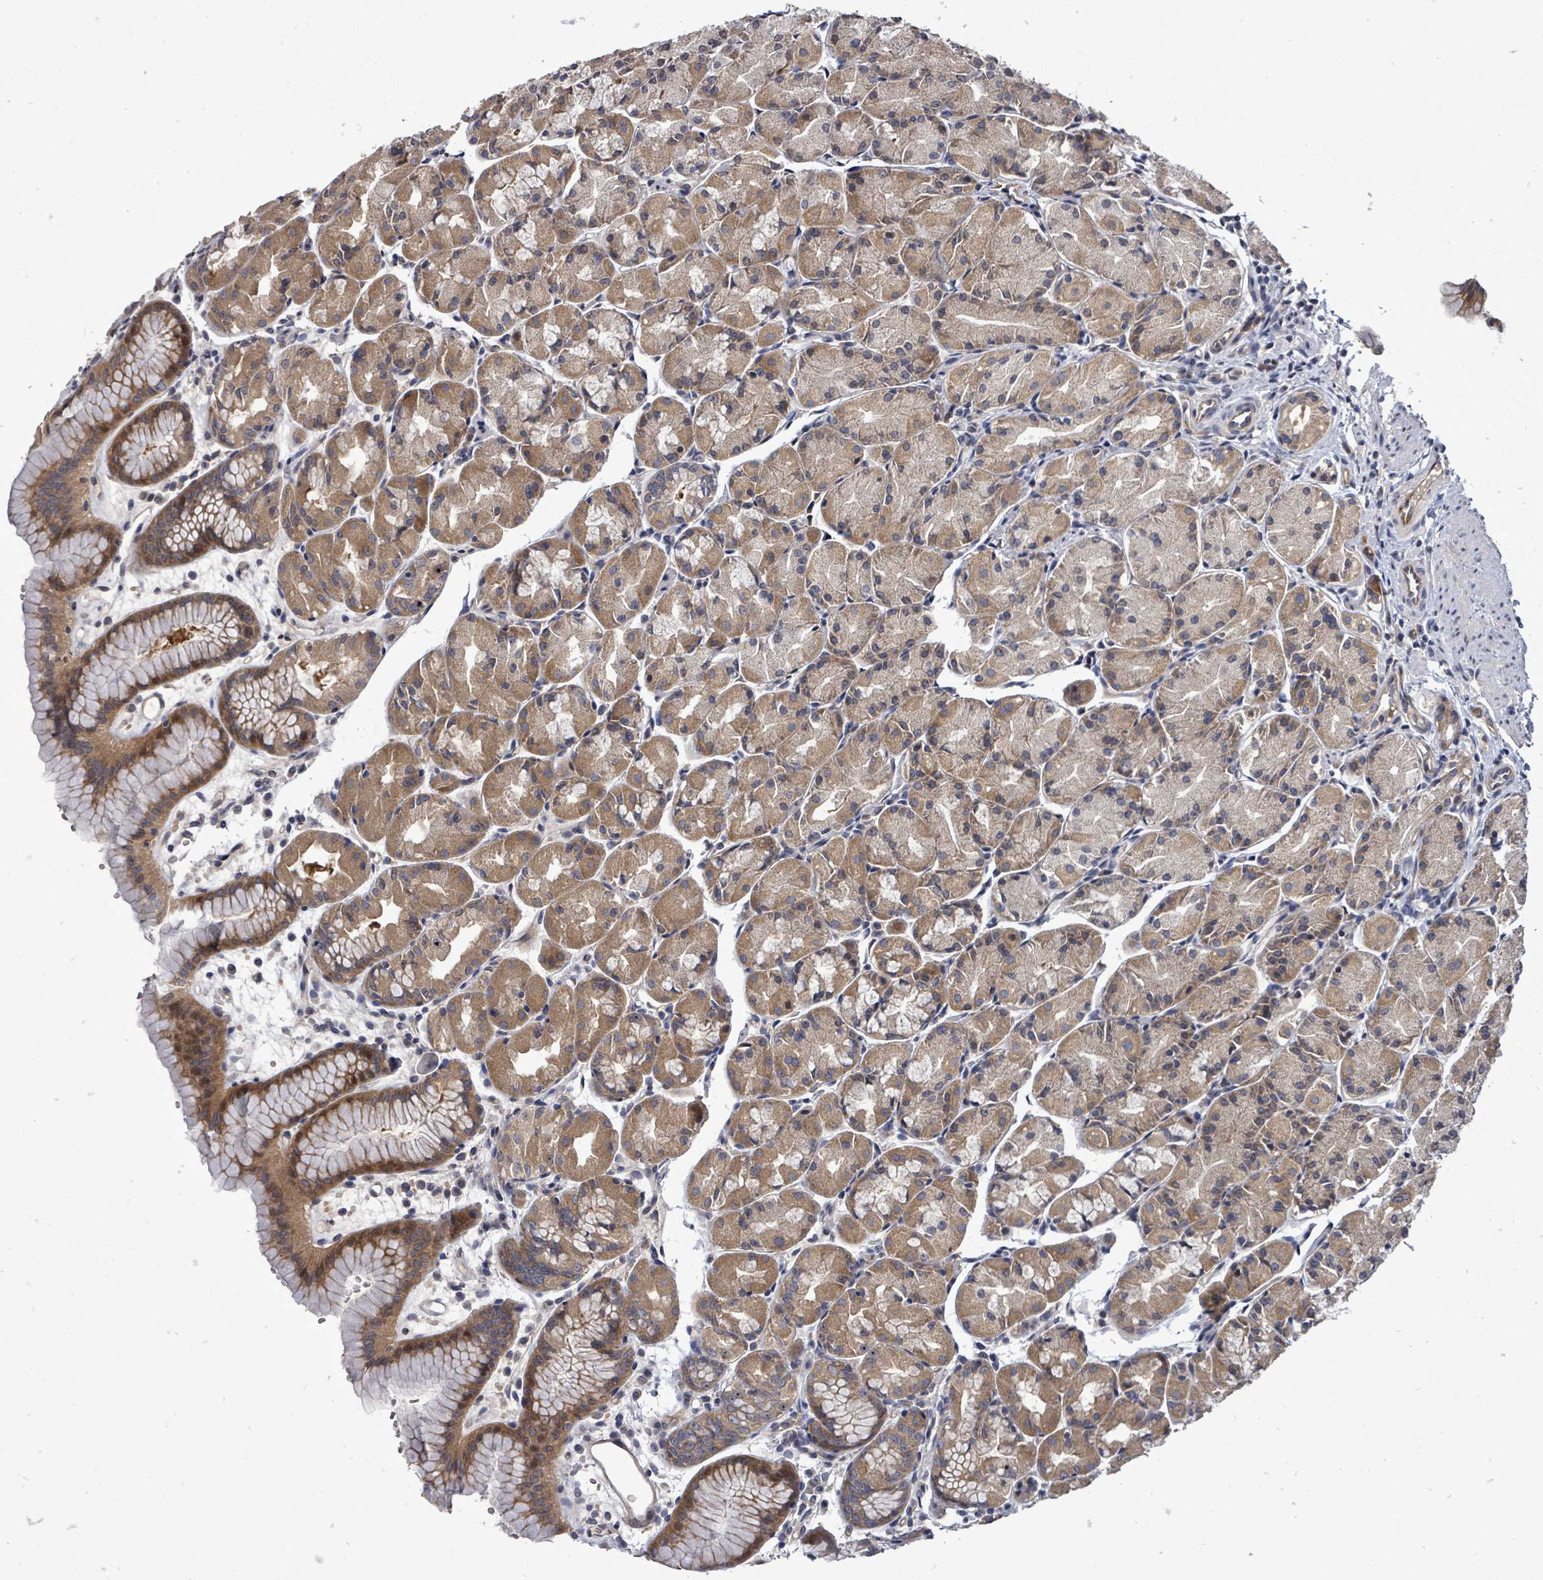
{"staining": {"intensity": "moderate", "quantity": ">75%", "location": "cytoplasmic/membranous"}, "tissue": "stomach", "cell_type": "Glandular cells", "image_type": "normal", "snomed": [{"axis": "morphology", "description": "Normal tissue, NOS"}, {"axis": "topography", "description": "Stomach, upper"}], "caption": "Moderate cytoplasmic/membranous staining is present in about >75% of glandular cells in unremarkable stomach. (DAB (3,3'-diaminobenzidine) = brown stain, brightfield microscopy at high magnification).", "gene": "RALGAPB", "patient": {"sex": "male", "age": 47}}